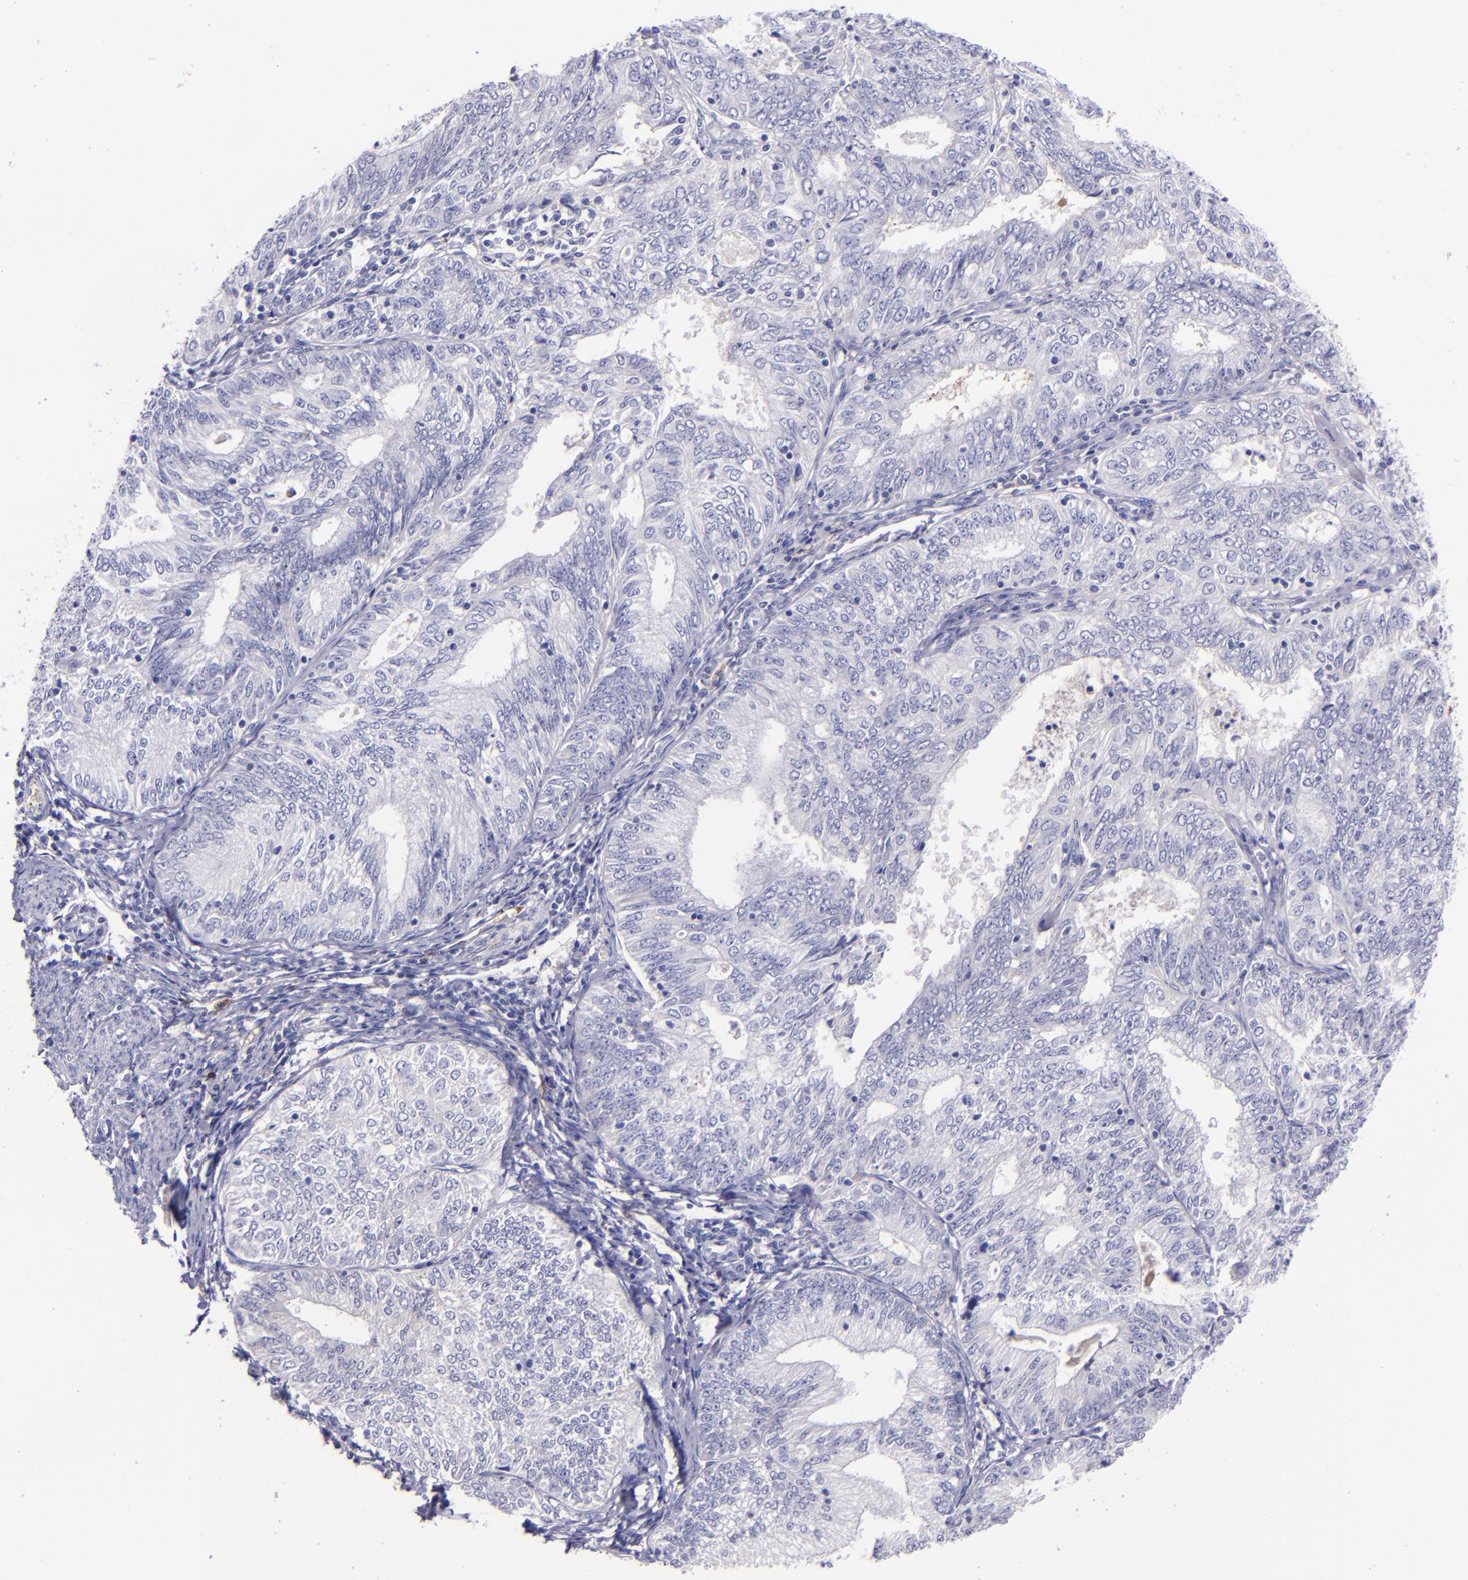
{"staining": {"intensity": "negative", "quantity": "none", "location": "none"}, "tissue": "endometrial cancer", "cell_type": "Tumor cells", "image_type": "cancer", "snomed": [{"axis": "morphology", "description": "Adenocarcinoma, NOS"}, {"axis": "topography", "description": "Endometrium"}], "caption": "This photomicrograph is of endometrial cancer stained with immunohistochemistry (IHC) to label a protein in brown with the nuclei are counter-stained blue. There is no positivity in tumor cells.", "gene": "KNG1", "patient": {"sex": "female", "age": 69}}